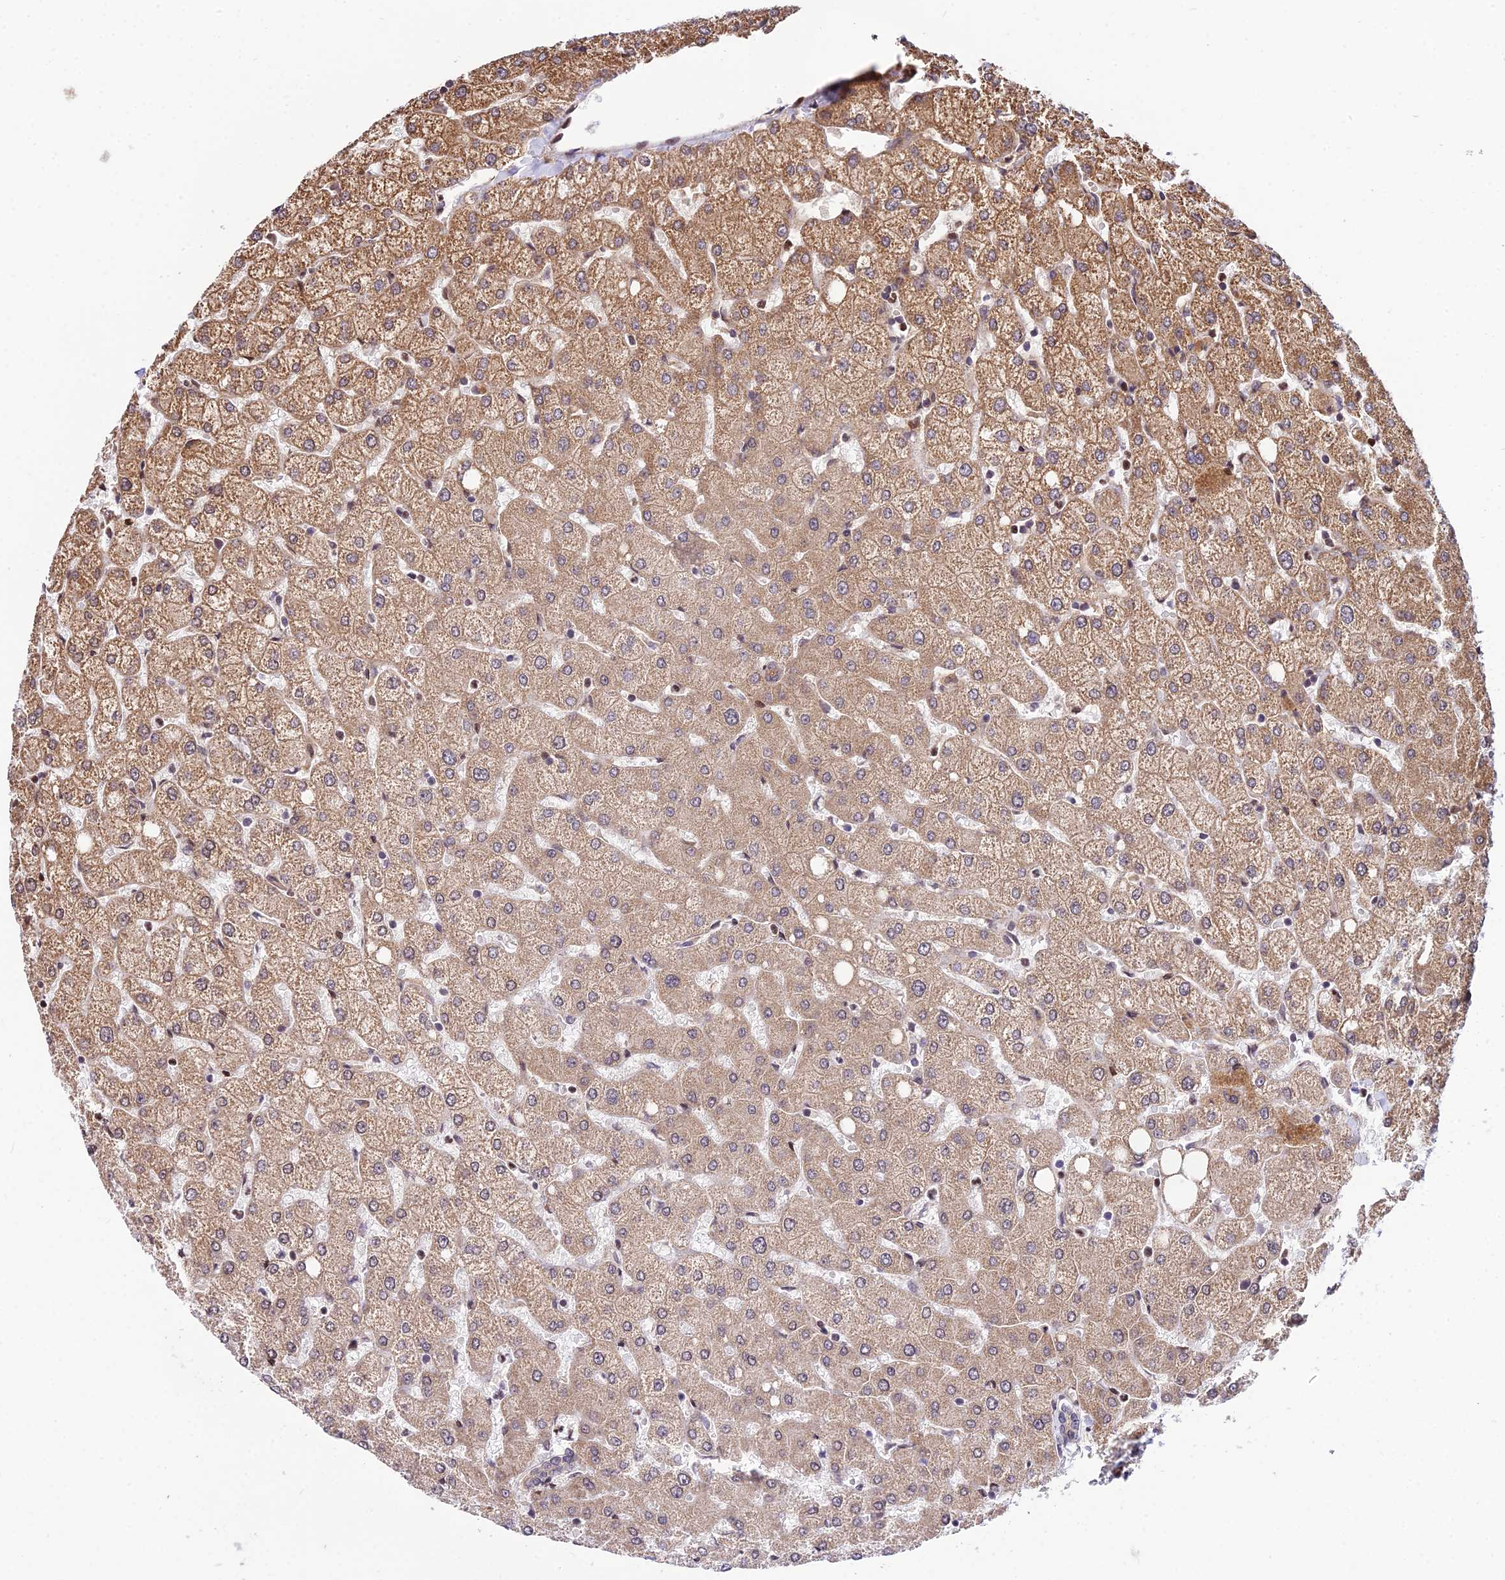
{"staining": {"intensity": "weak", "quantity": ">75%", "location": "cytoplasmic/membranous"}, "tissue": "liver", "cell_type": "Cholangiocytes", "image_type": "normal", "snomed": [{"axis": "morphology", "description": "Normal tissue, NOS"}, {"axis": "topography", "description": "Liver"}], "caption": "An IHC photomicrograph of benign tissue is shown. Protein staining in brown shows weak cytoplasmic/membranous positivity in liver within cholangiocytes.", "gene": "SMG6", "patient": {"sex": "female", "age": 54}}